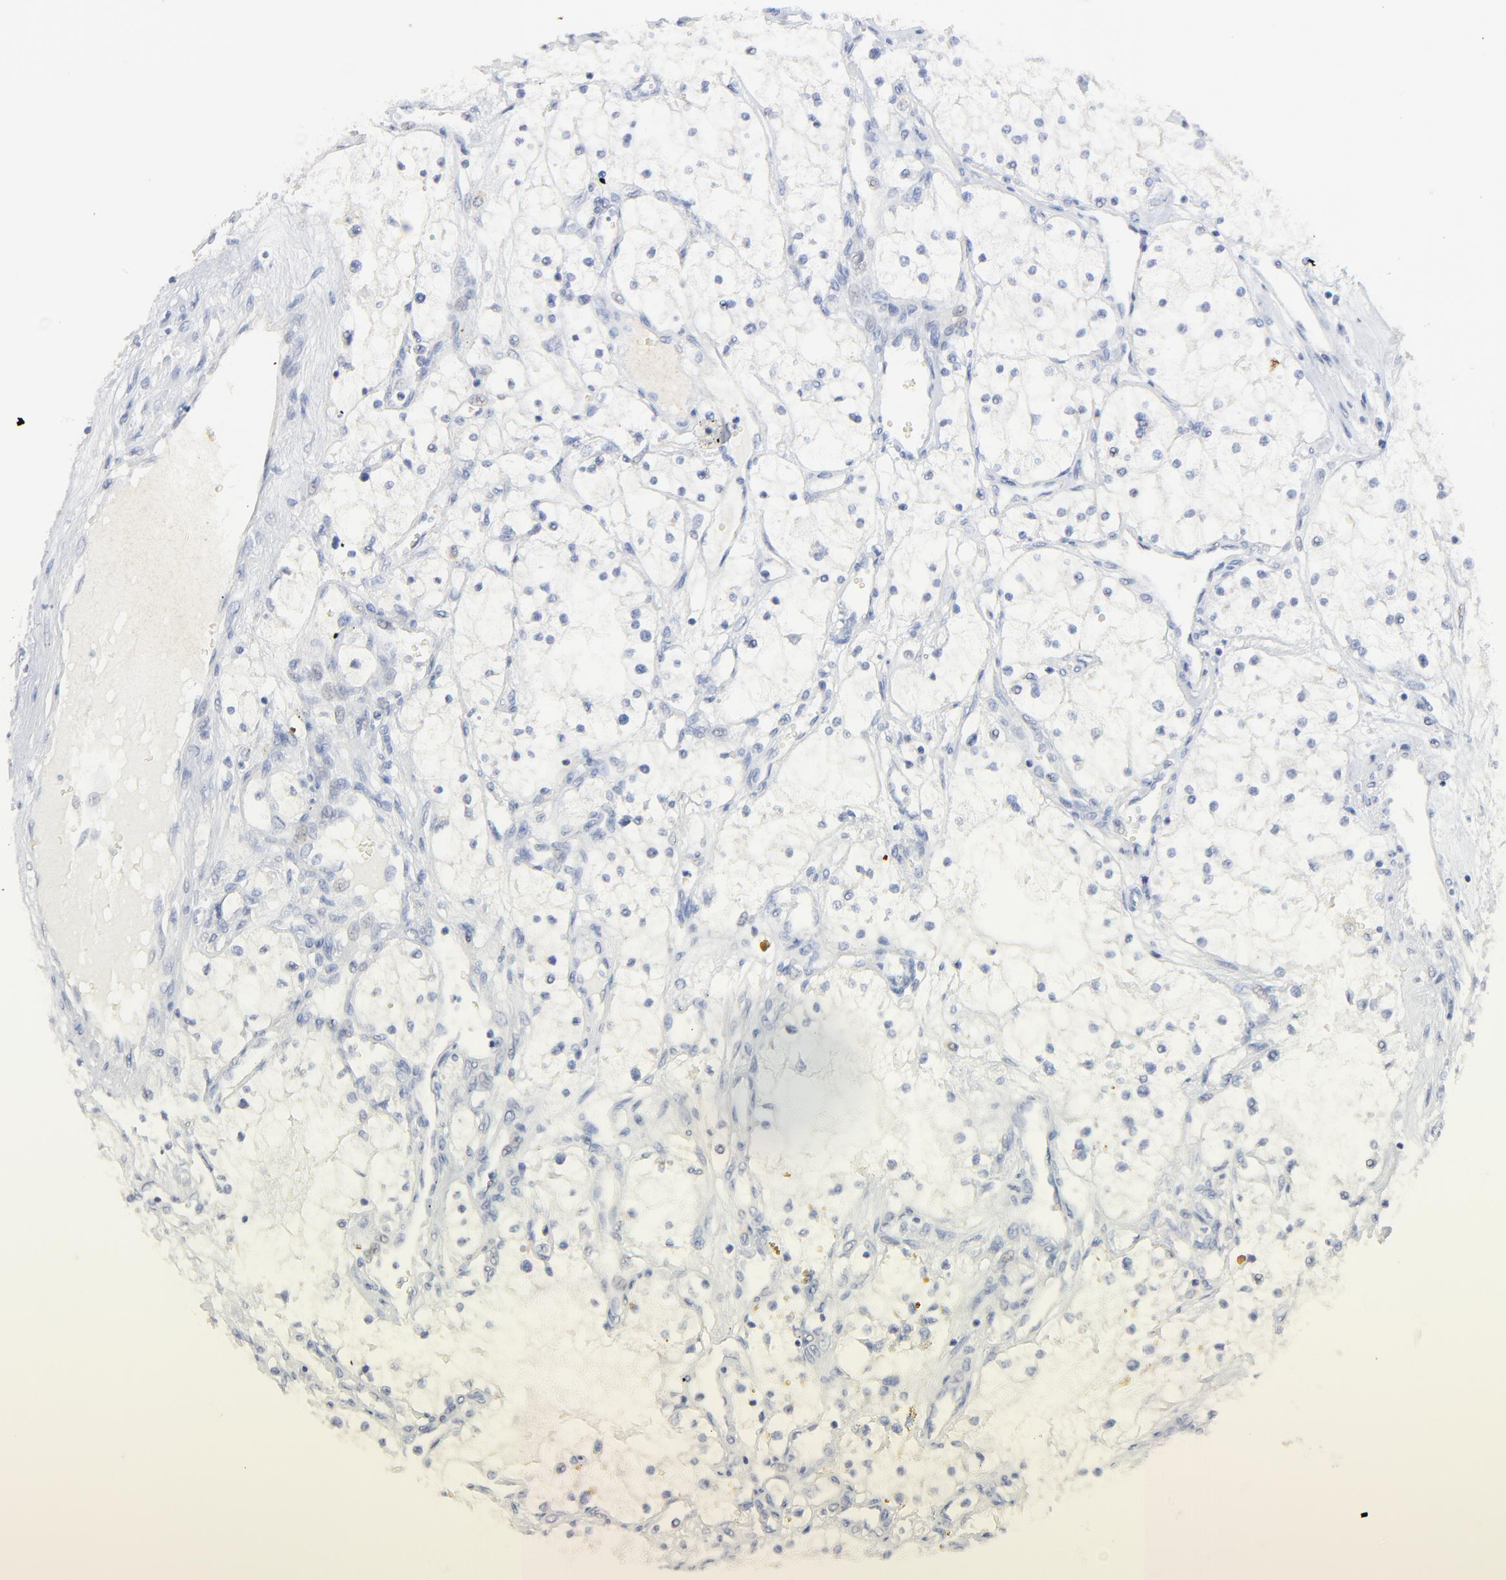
{"staining": {"intensity": "negative", "quantity": "none", "location": "none"}, "tissue": "renal cancer", "cell_type": "Tumor cells", "image_type": "cancer", "snomed": [{"axis": "morphology", "description": "Adenocarcinoma, NOS"}, {"axis": "topography", "description": "Kidney"}], "caption": "Renal cancer was stained to show a protein in brown. There is no significant staining in tumor cells.", "gene": "LCN2", "patient": {"sex": "male", "age": 61}}